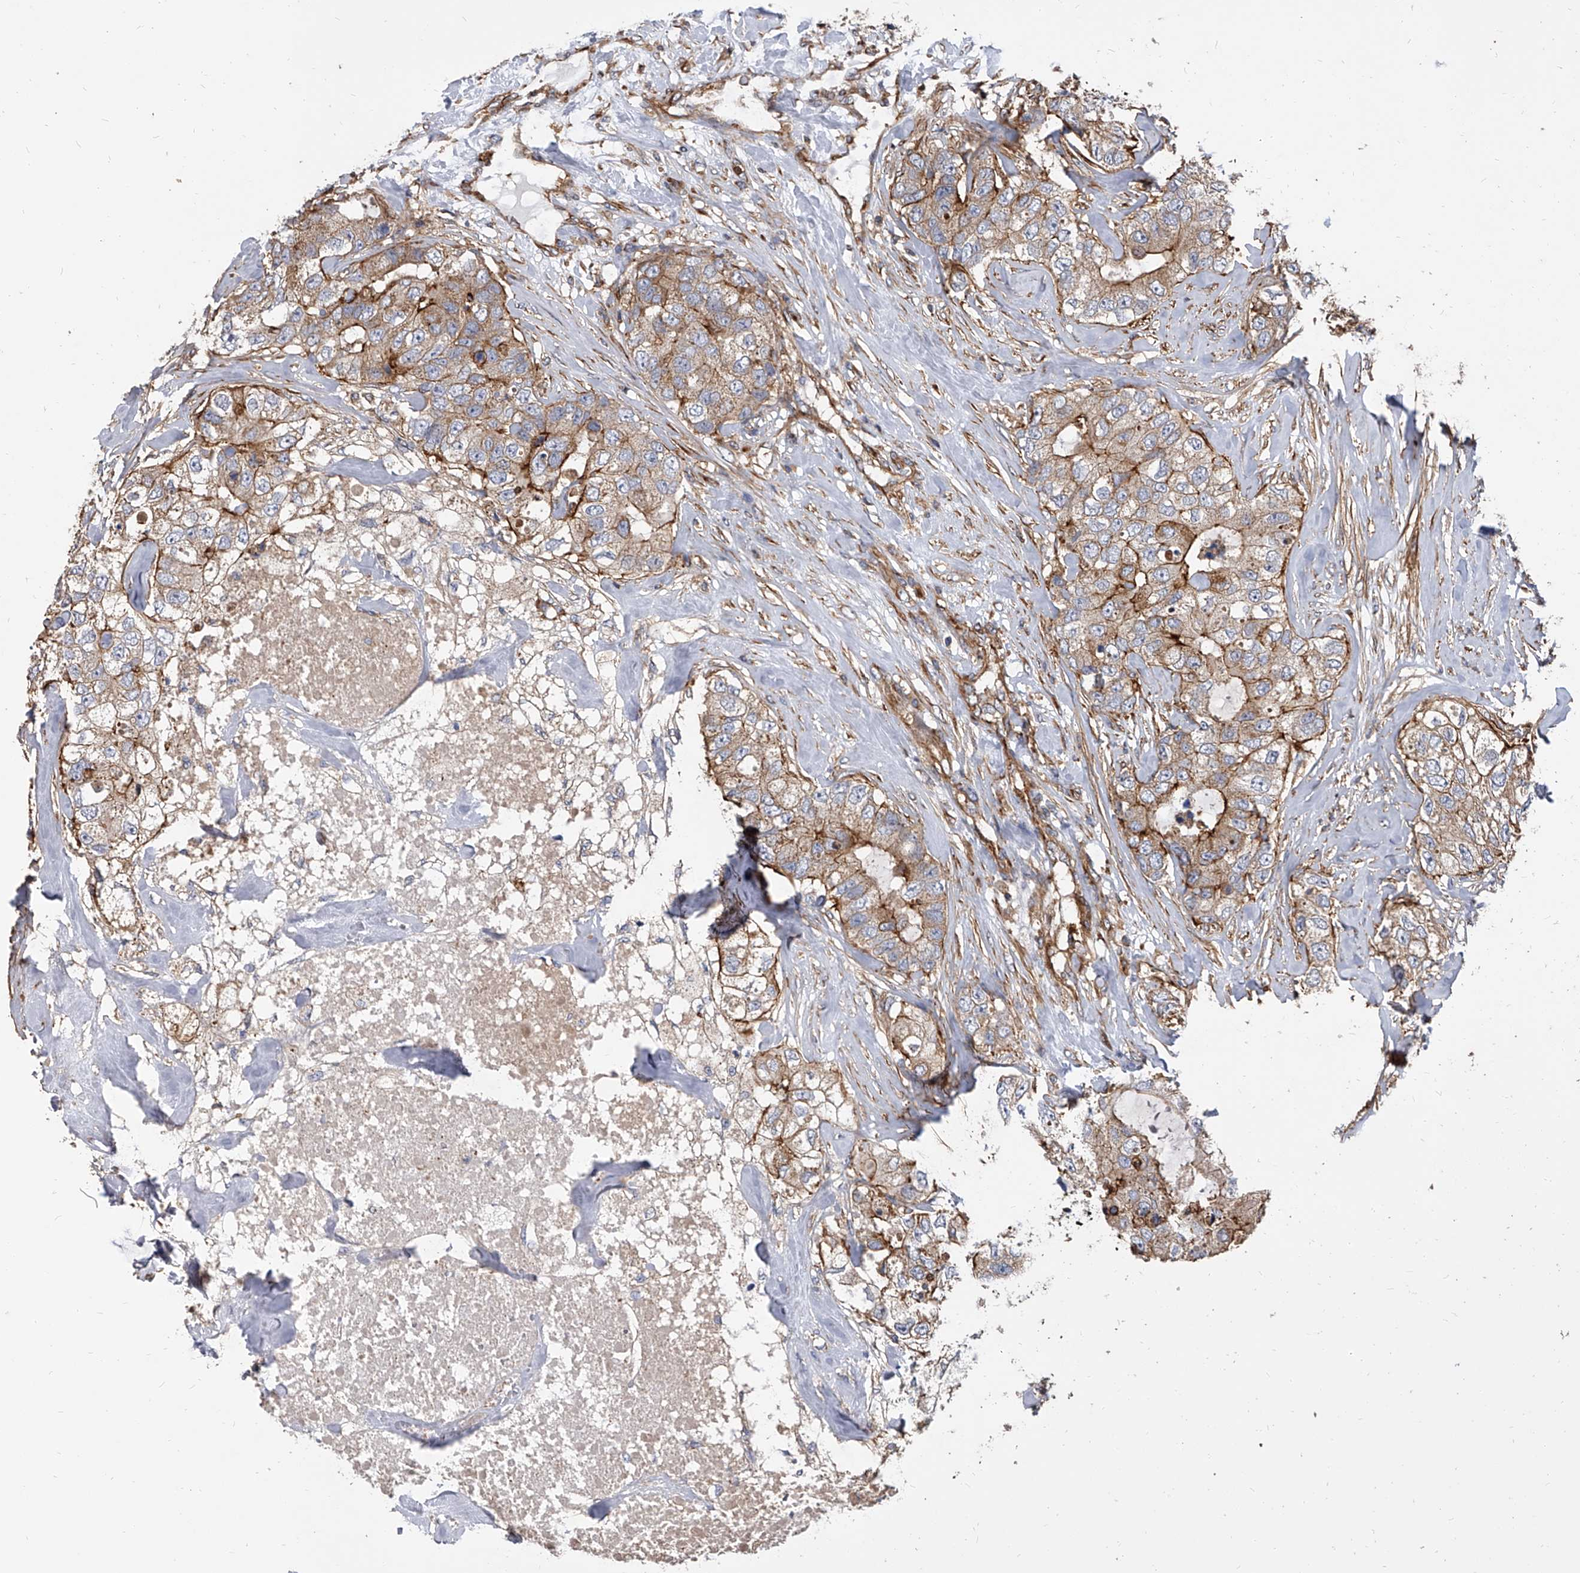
{"staining": {"intensity": "moderate", "quantity": ">75%", "location": "cytoplasmic/membranous"}, "tissue": "breast cancer", "cell_type": "Tumor cells", "image_type": "cancer", "snomed": [{"axis": "morphology", "description": "Duct carcinoma"}, {"axis": "topography", "description": "Breast"}], "caption": "Immunohistochemistry histopathology image of human breast cancer (intraductal carcinoma) stained for a protein (brown), which shows medium levels of moderate cytoplasmic/membranous expression in approximately >75% of tumor cells.", "gene": "PISD", "patient": {"sex": "female", "age": 62}}